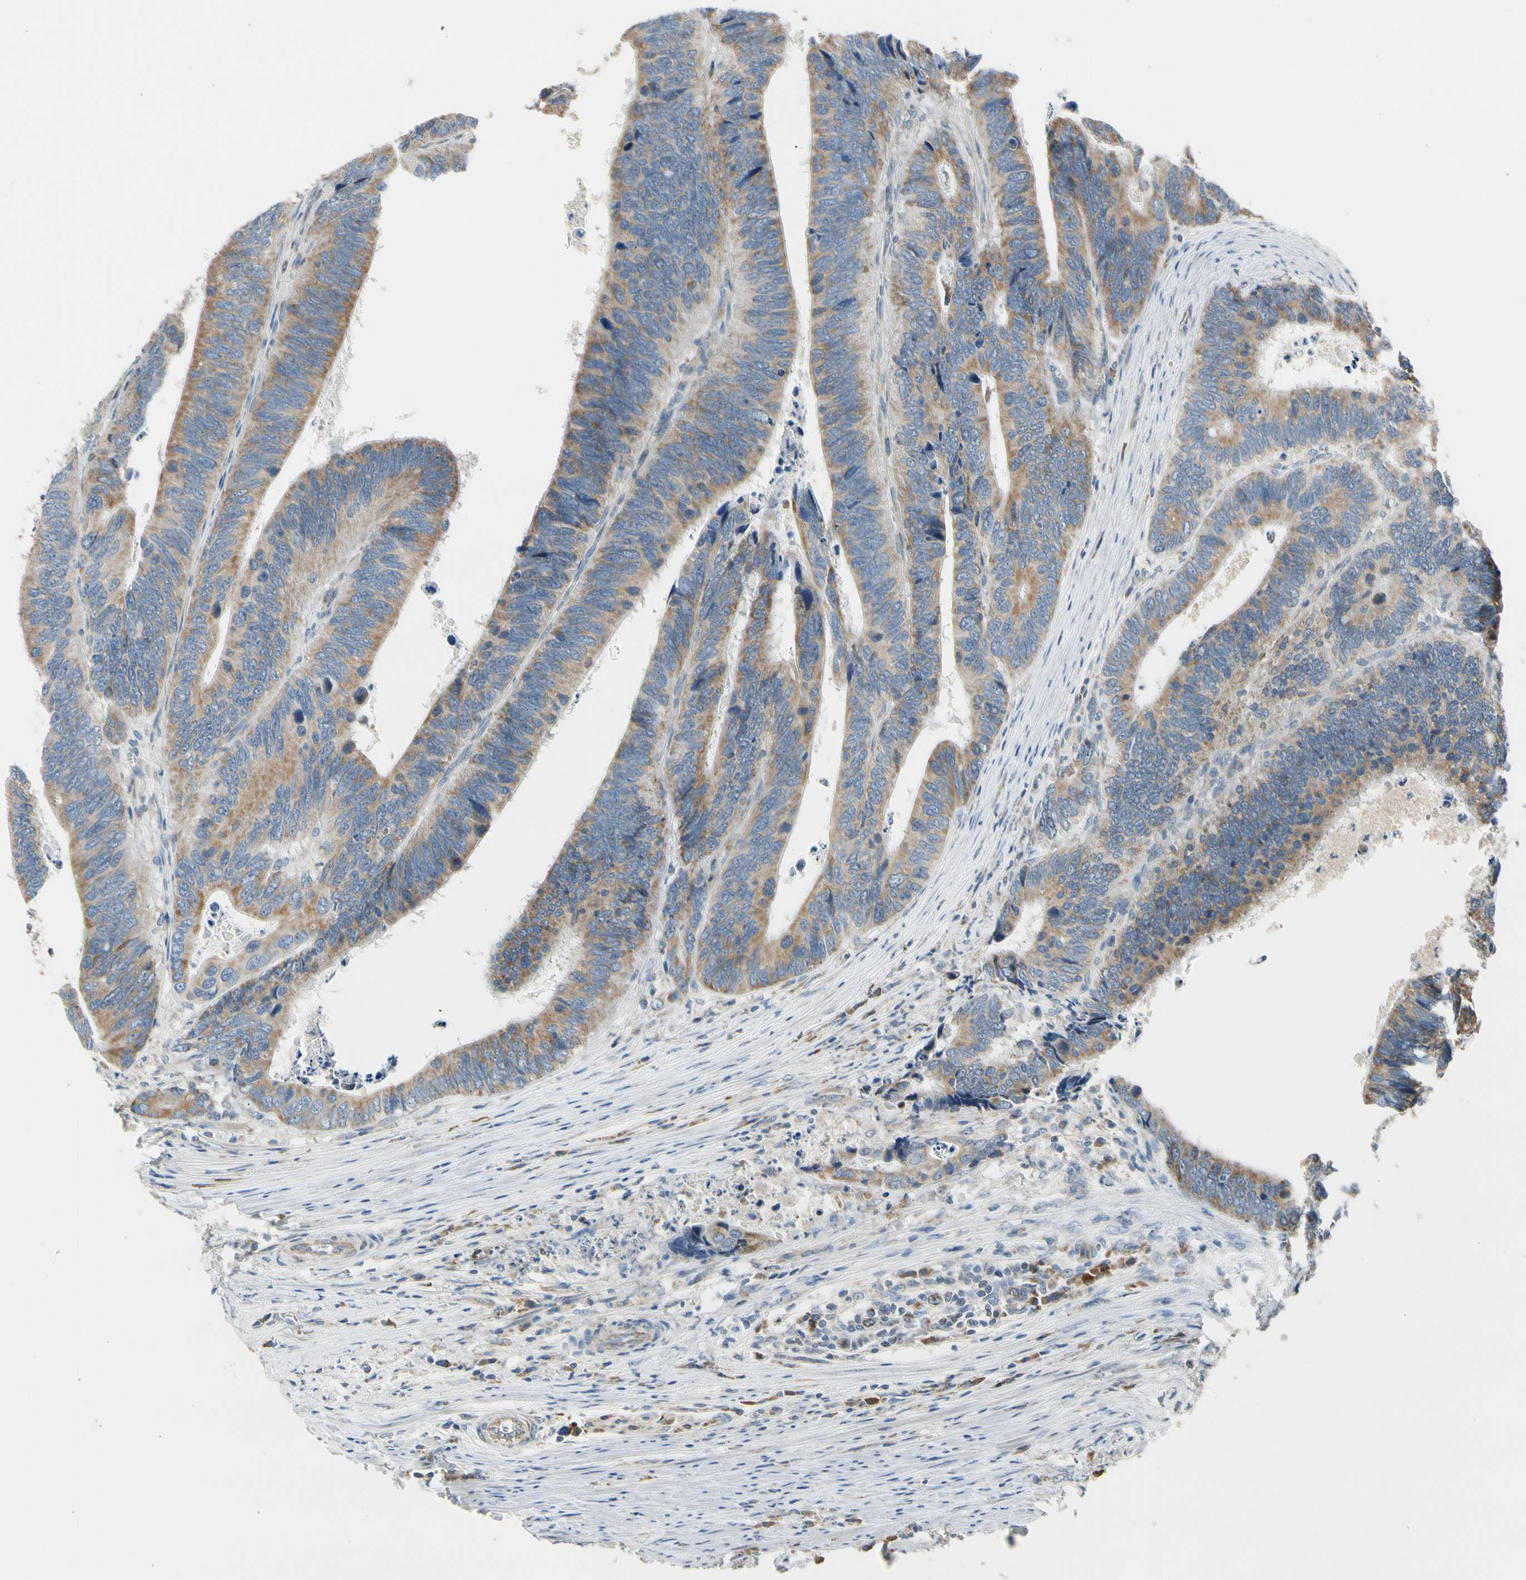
{"staining": {"intensity": "moderate", "quantity": ">75%", "location": "cytoplasmic/membranous"}, "tissue": "colorectal cancer", "cell_type": "Tumor cells", "image_type": "cancer", "snomed": [{"axis": "morphology", "description": "Adenocarcinoma, NOS"}, {"axis": "topography", "description": "Colon"}], "caption": "Immunohistochemistry of colorectal adenocarcinoma reveals medium levels of moderate cytoplasmic/membranous staining in about >75% of tumor cells.", "gene": "NPHP3", "patient": {"sex": "male", "age": 72}}